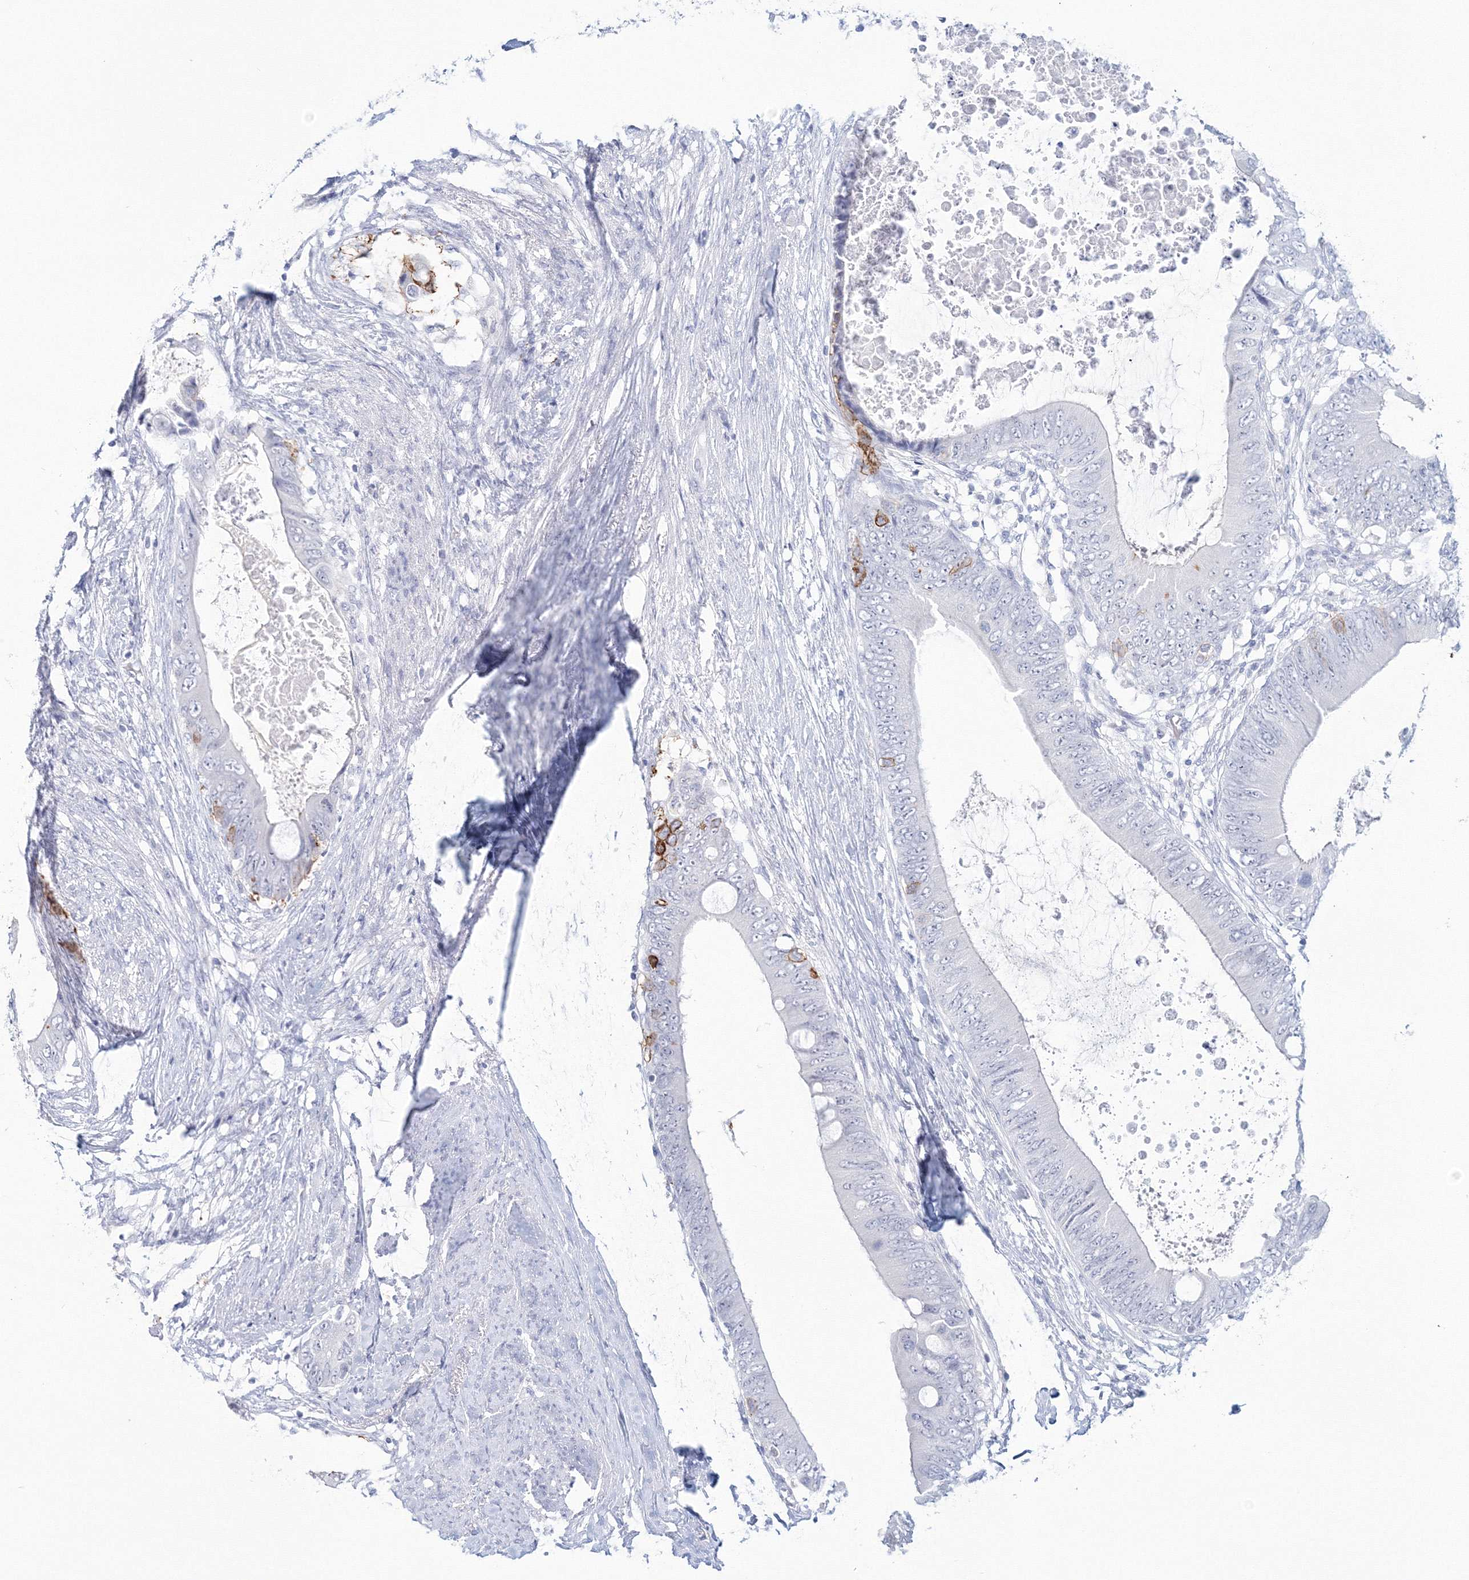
{"staining": {"intensity": "moderate", "quantity": "<25%", "location": "cytoplasmic/membranous"}, "tissue": "colorectal cancer", "cell_type": "Tumor cells", "image_type": "cancer", "snomed": [{"axis": "morphology", "description": "Normal tissue, NOS"}, {"axis": "morphology", "description": "Adenocarcinoma, NOS"}, {"axis": "topography", "description": "Rectum"}, {"axis": "topography", "description": "Peripheral nerve tissue"}], "caption": "This photomicrograph displays immunohistochemistry staining of human colorectal adenocarcinoma, with low moderate cytoplasmic/membranous positivity in about <25% of tumor cells.", "gene": "VSIG1", "patient": {"sex": "female", "age": 77}}